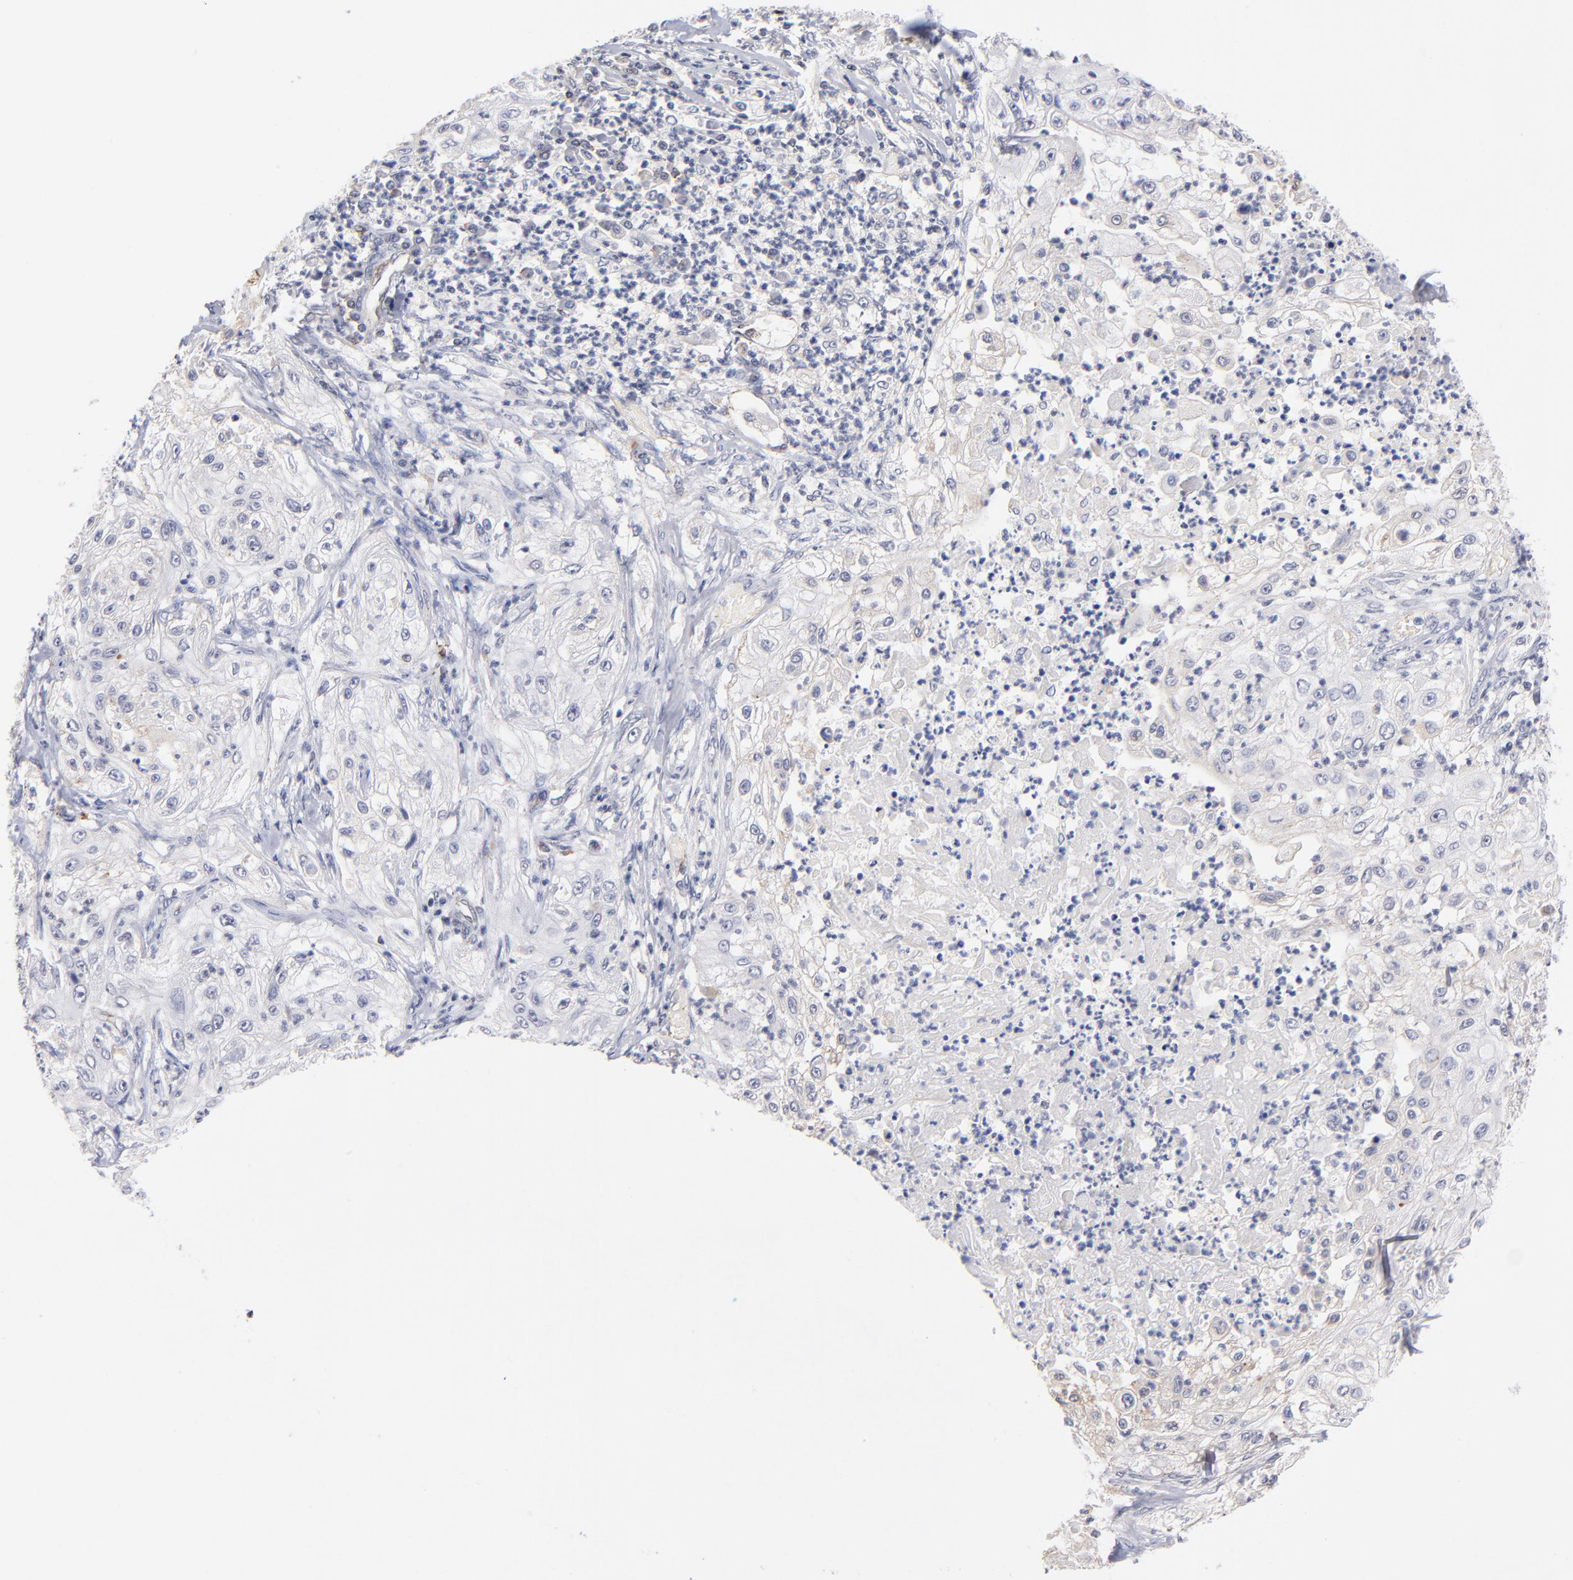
{"staining": {"intensity": "negative", "quantity": "none", "location": "none"}, "tissue": "lung cancer", "cell_type": "Tumor cells", "image_type": "cancer", "snomed": [{"axis": "morphology", "description": "Inflammation, NOS"}, {"axis": "morphology", "description": "Squamous cell carcinoma, NOS"}, {"axis": "topography", "description": "Lymph node"}, {"axis": "topography", "description": "Soft tissue"}, {"axis": "topography", "description": "Lung"}], "caption": "Immunohistochemical staining of human lung cancer (squamous cell carcinoma) exhibits no significant expression in tumor cells.", "gene": "GABPA", "patient": {"sex": "male", "age": 66}}